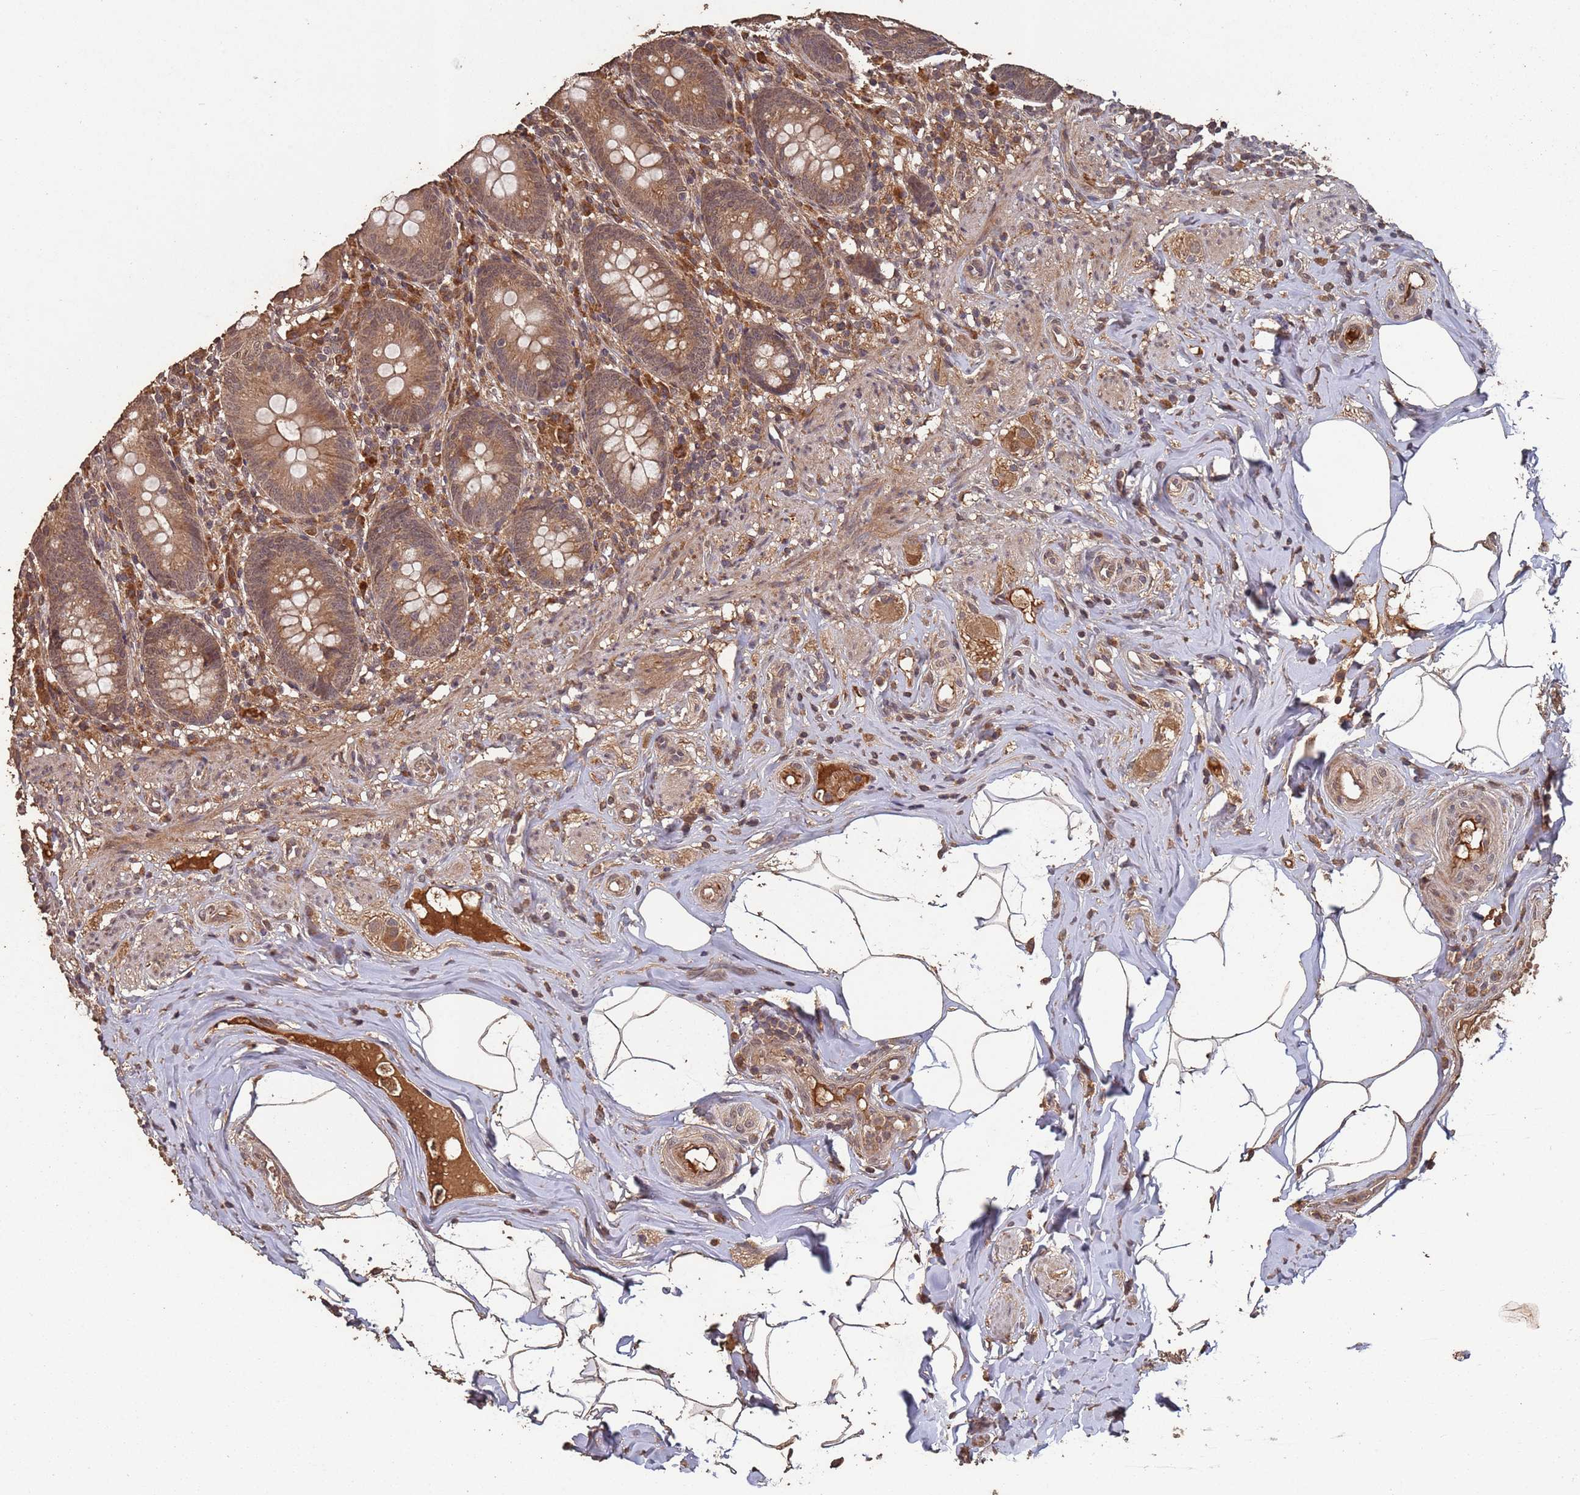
{"staining": {"intensity": "moderate", "quantity": ">75%", "location": "cytoplasmic/membranous,nuclear"}, "tissue": "appendix", "cell_type": "Glandular cells", "image_type": "normal", "snomed": [{"axis": "morphology", "description": "Normal tissue, NOS"}, {"axis": "topography", "description": "Appendix"}], "caption": "Protein expression analysis of benign appendix exhibits moderate cytoplasmic/membranous,nuclear expression in about >75% of glandular cells. (DAB (3,3'-diaminobenzidine) IHC, brown staining for protein, blue staining for nuclei).", "gene": "FRAT1", "patient": {"sex": "male", "age": 55}}